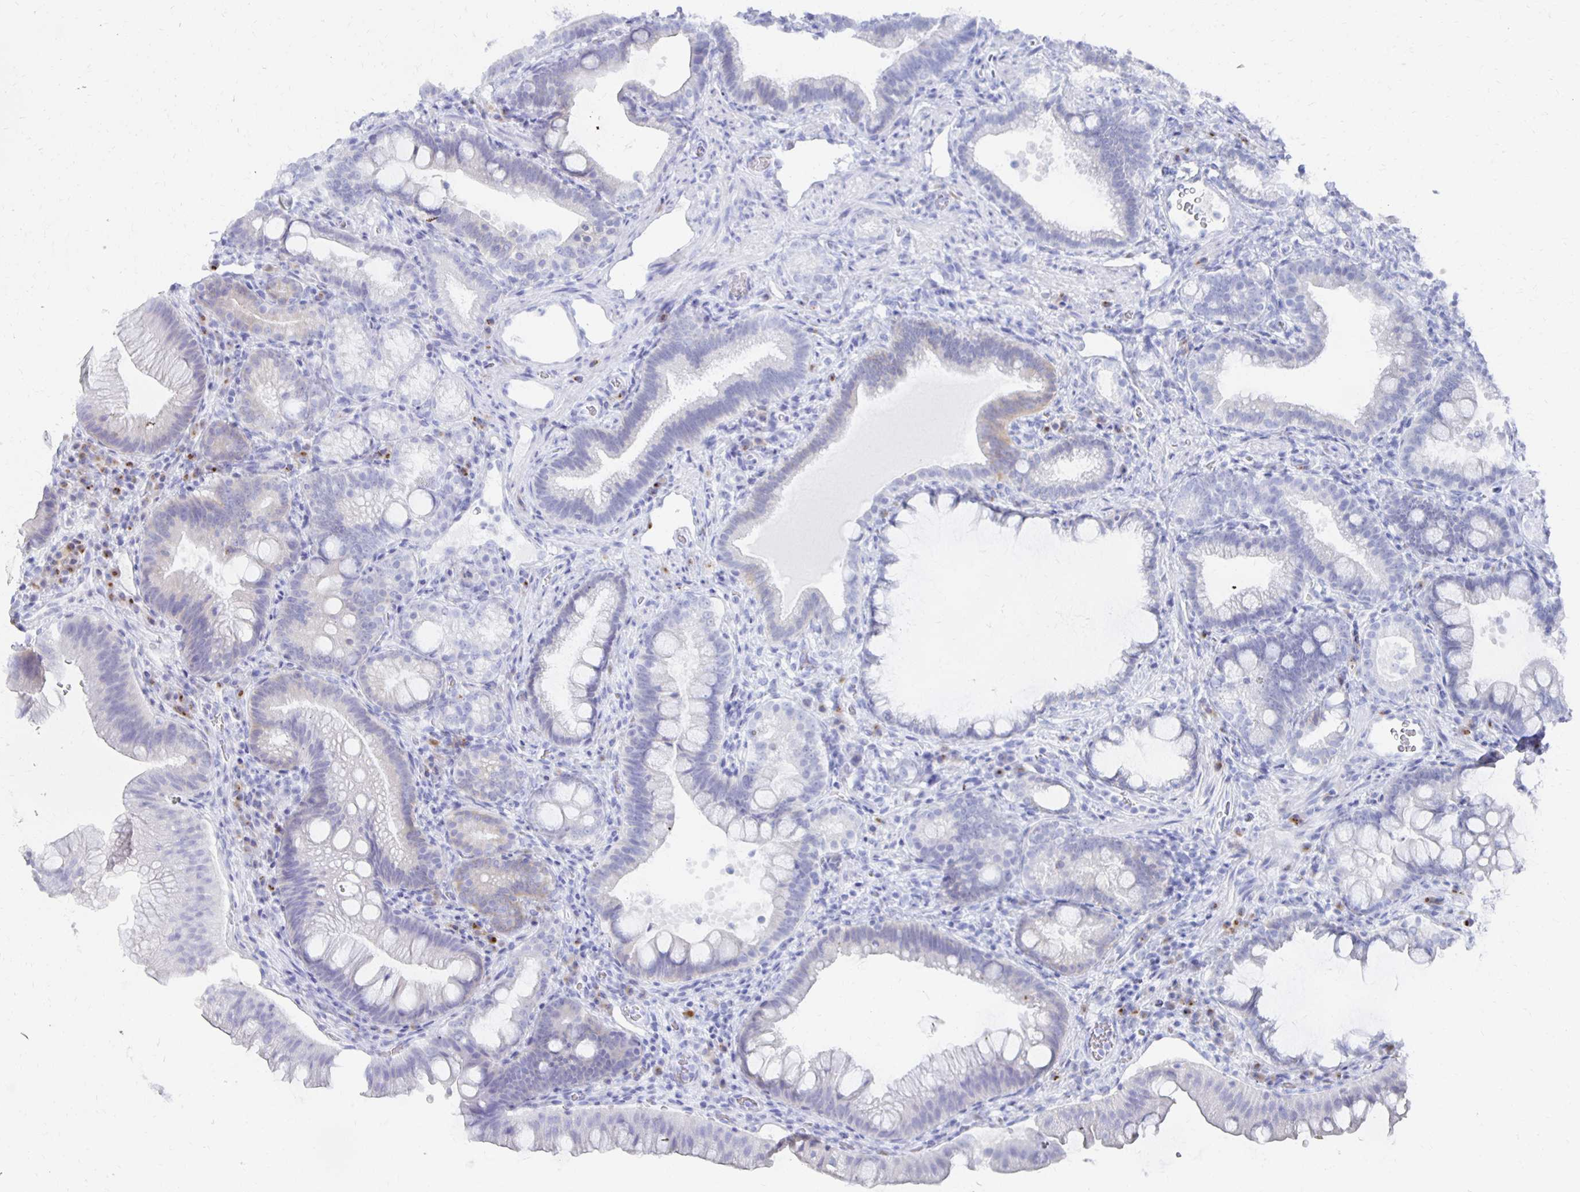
{"staining": {"intensity": "negative", "quantity": "none", "location": "none"}, "tissue": "duodenum", "cell_type": "Glandular cells", "image_type": "normal", "snomed": [{"axis": "morphology", "description": "Normal tissue, NOS"}, {"axis": "topography", "description": "Duodenum"}], "caption": "Protein analysis of benign duodenum demonstrates no significant positivity in glandular cells.", "gene": "PRDM7", "patient": {"sex": "male", "age": 59}}